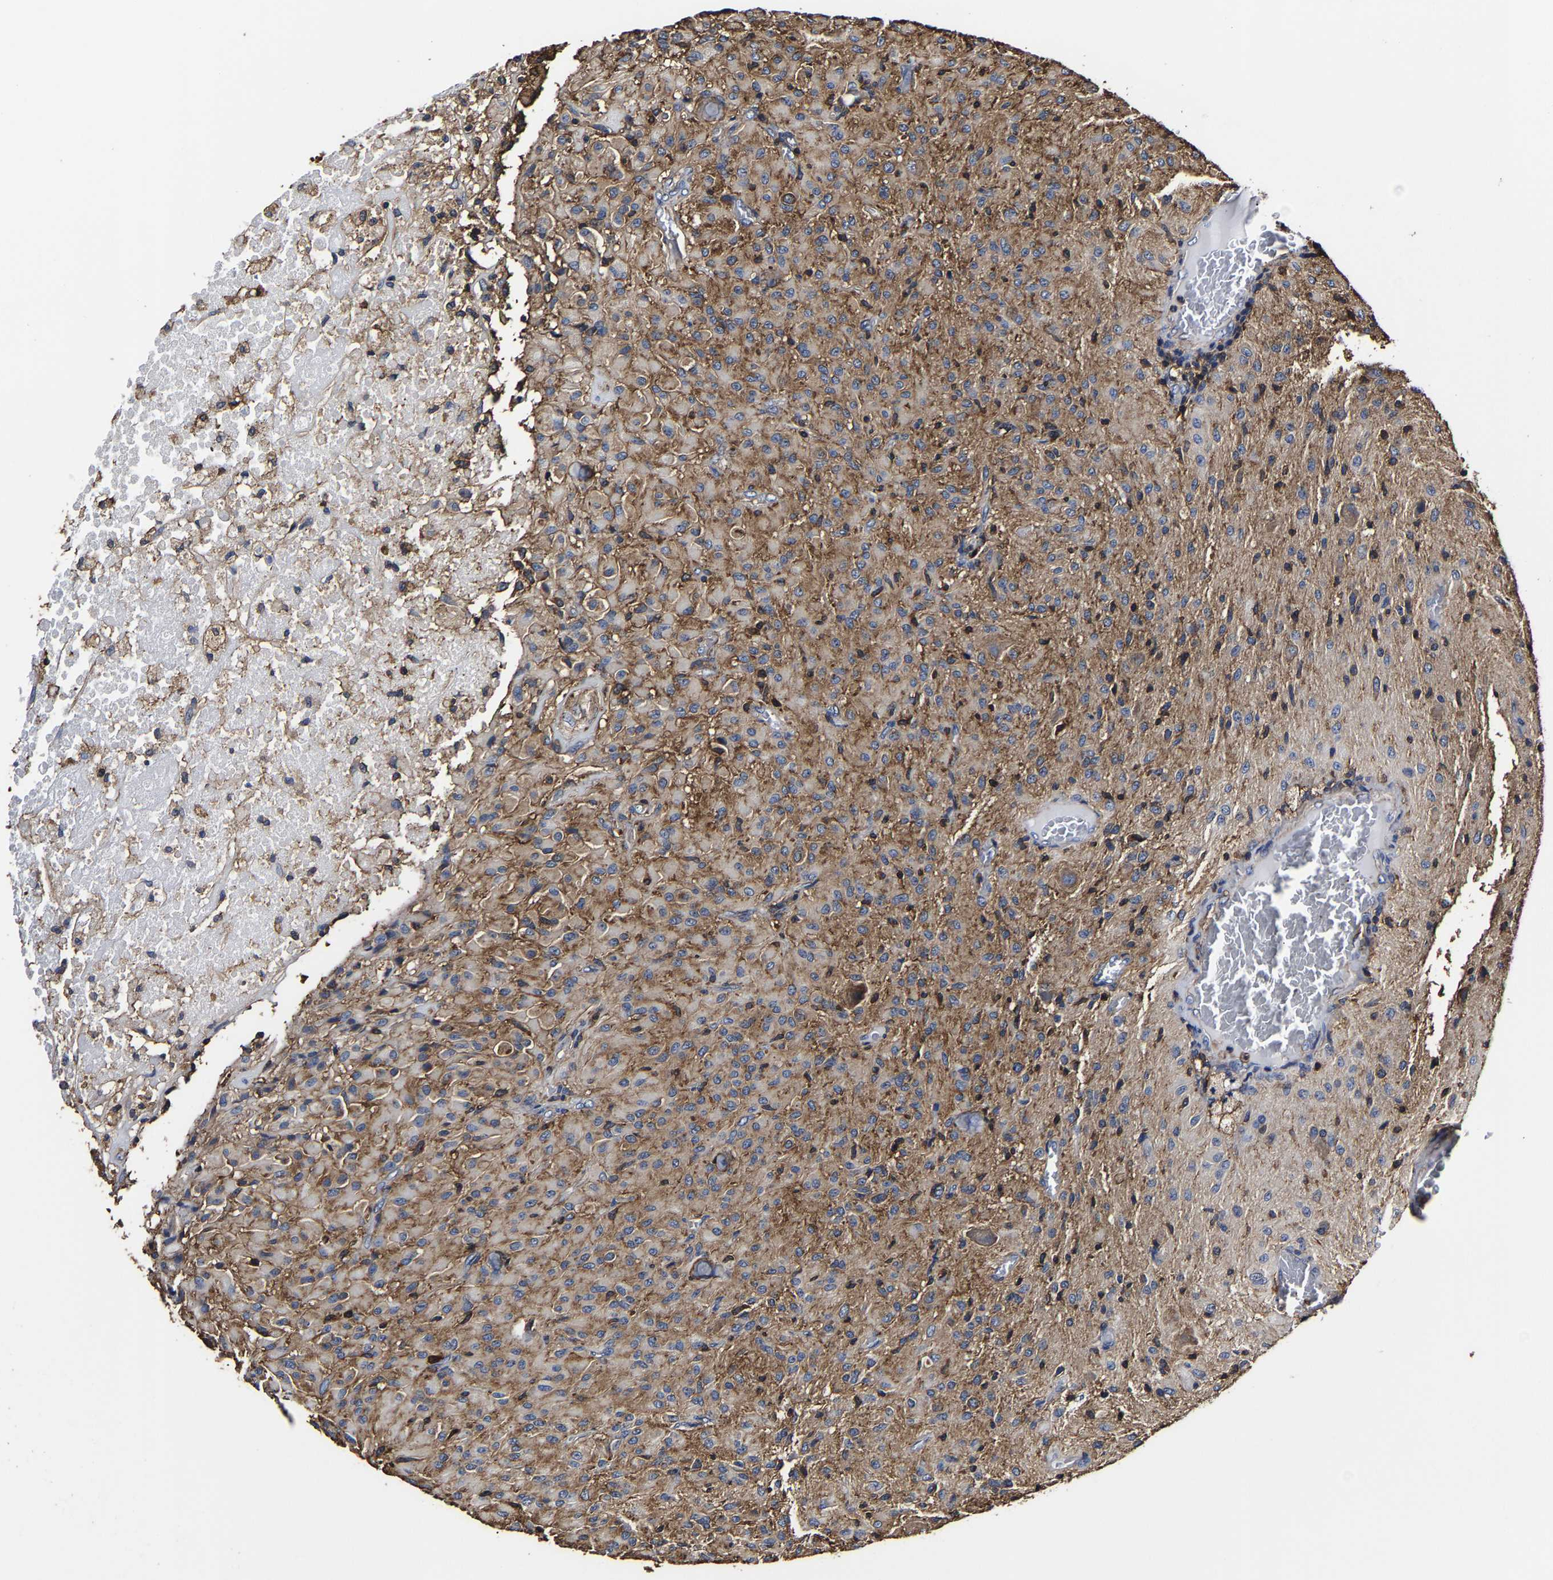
{"staining": {"intensity": "moderate", "quantity": ">75%", "location": "cytoplasmic/membranous"}, "tissue": "glioma", "cell_type": "Tumor cells", "image_type": "cancer", "snomed": [{"axis": "morphology", "description": "Glioma, malignant, High grade"}, {"axis": "topography", "description": "Brain"}], "caption": "High-grade glioma (malignant) was stained to show a protein in brown. There is medium levels of moderate cytoplasmic/membranous expression in approximately >75% of tumor cells.", "gene": "SSH3", "patient": {"sex": "female", "age": 59}}